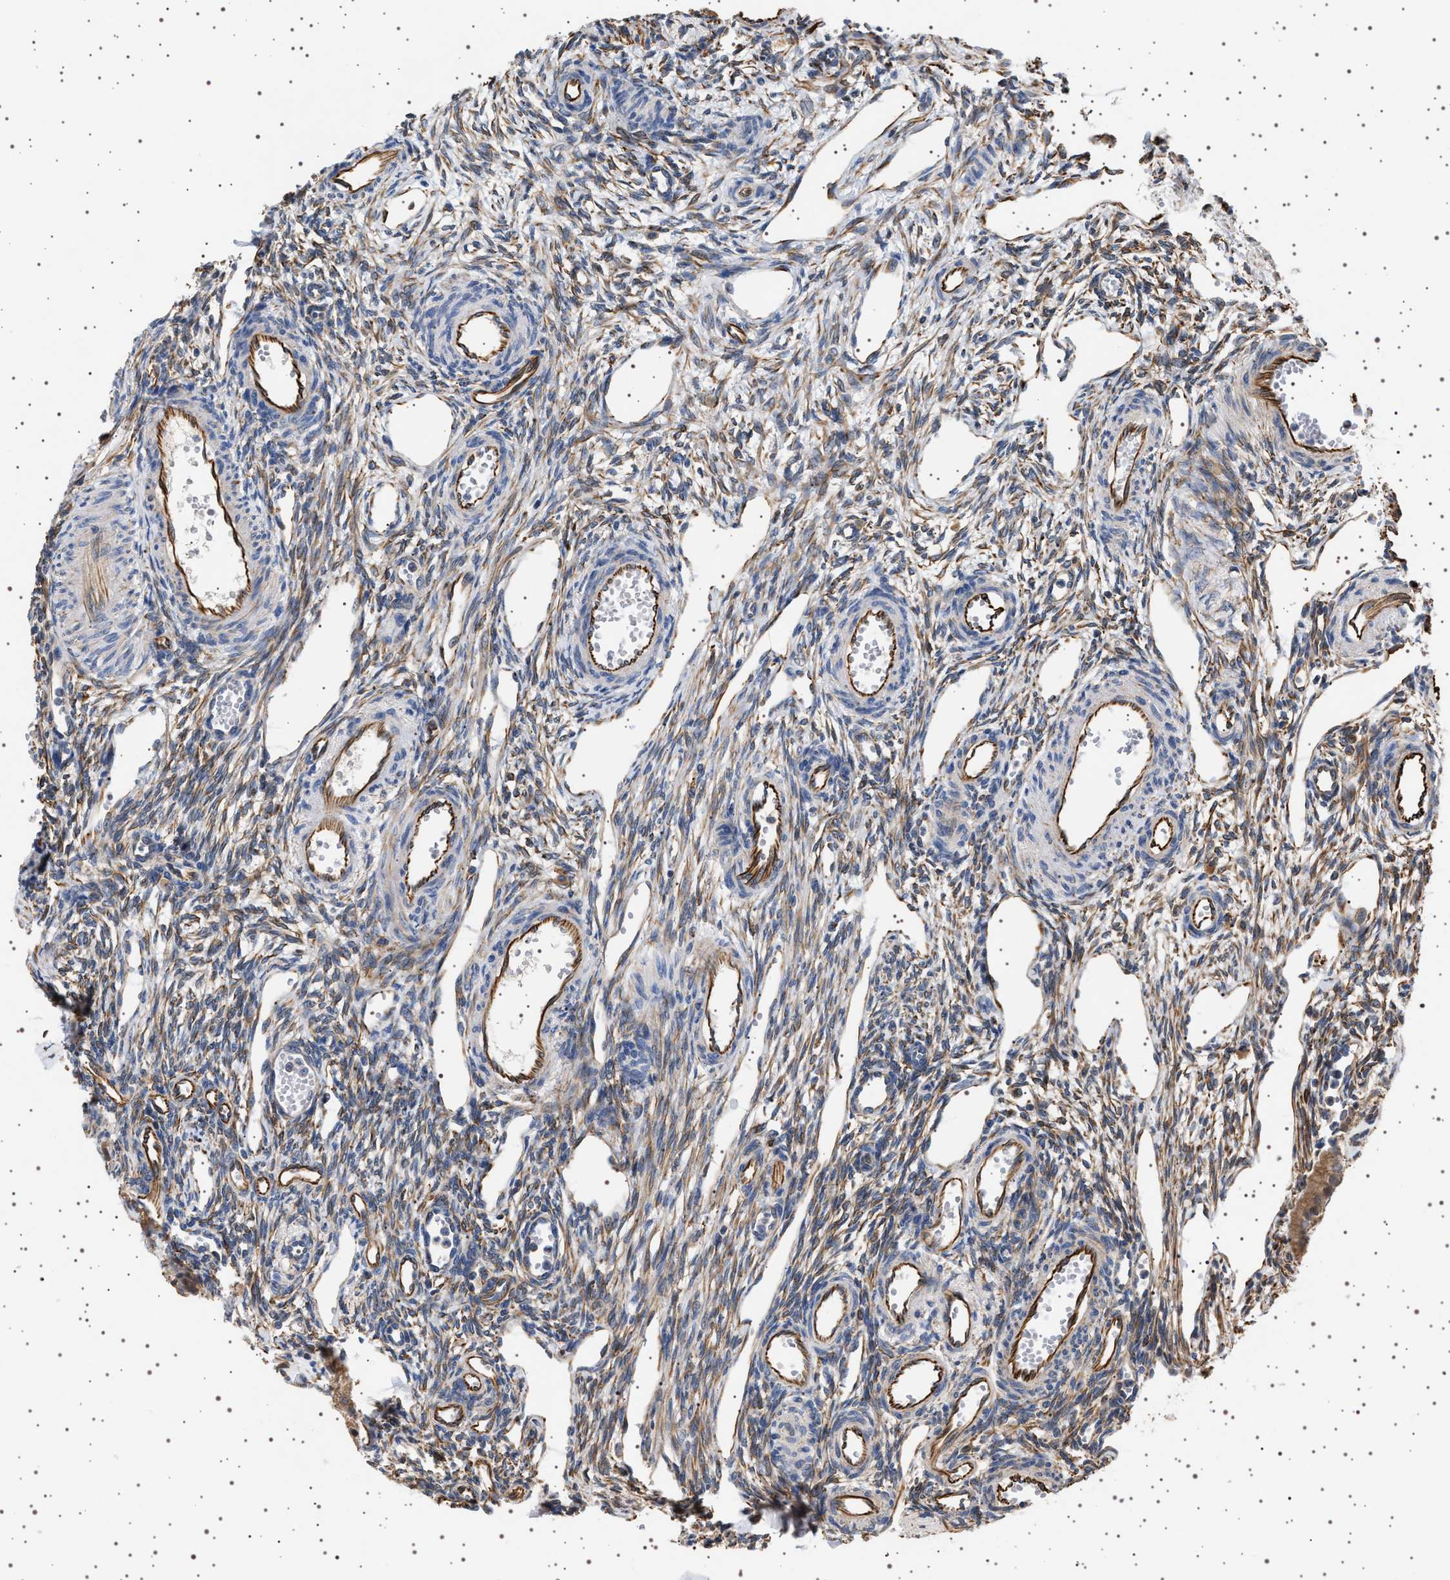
{"staining": {"intensity": "weak", "quantity": ">75%", "location": "cytoplasmic/membranous"}, "tissue": "ovary", "cell_type": "Follicle cells", "image_type": "normal", "snomed": [{"axis": "morphology", "description": "Normal tissue, NOS"}, {"axis": "topography", "description": "Ovary"}], "caption": "Follicle cells reveal low levels of weak cytoplasmic/membranous expression in about >75% of cells in unremarkable ovary.", "gene": "TRUB2", "patient": {"sex": "female", "age": 33}}